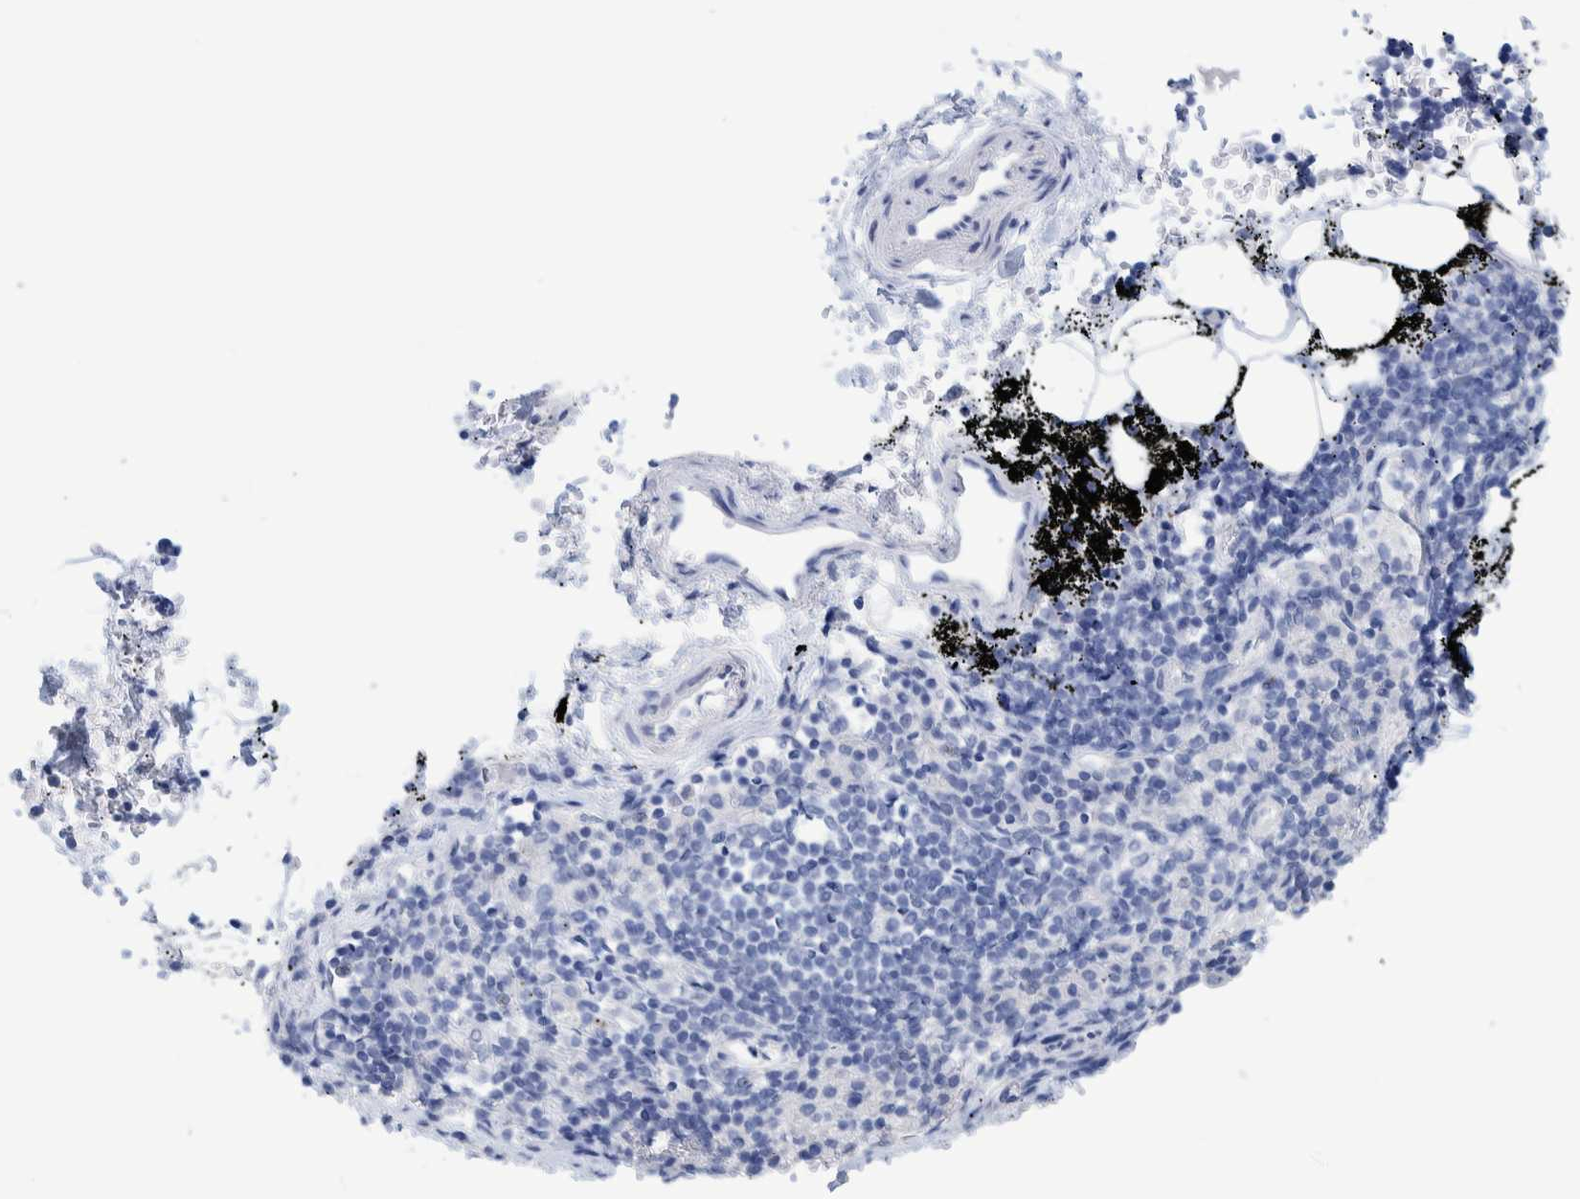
{"staining": {"intensity": "negative", "quantity": "none", "location": "none"}, "tissue": "adipose tissue", "cell_type": "Adipocytes", "image_type": "normal", "snomed": [{"axis": "morphology", "description": "Normal tissue, NOS"}, {"axis": "topography", "description": "Cartilage tissue"}, {"axis": "topography", "description": "Lung"}], "caption": "Benign adipose tissue was stained to show a protein in brown. There is no significant positivity in adipocytes.", "gene": "PERP", "patient": {"sex": "female", "age": 77}}